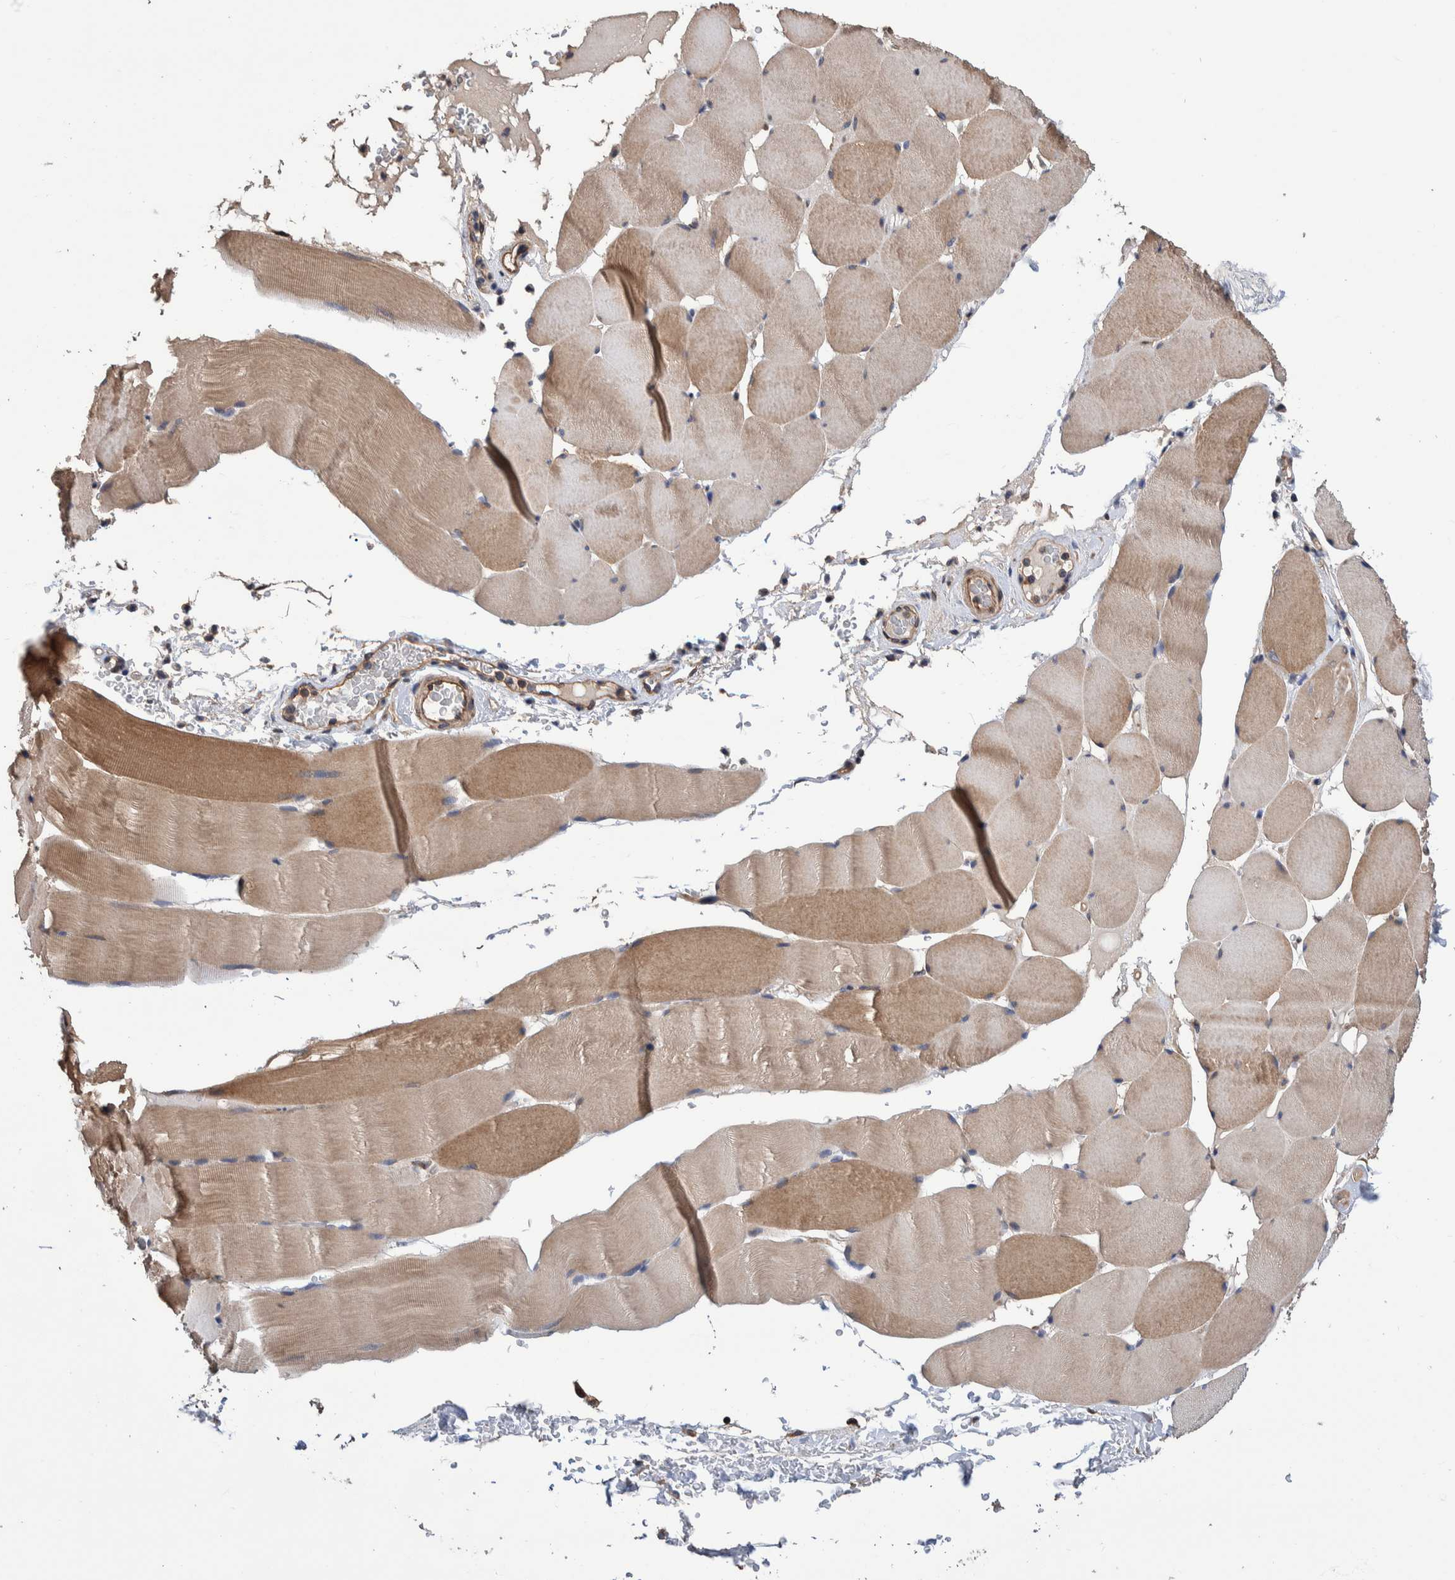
{"staining": {"intensity": "moderate", "quantity": ">75%", "location": "cytoplasmic/membranous"}, "tissue": "skeletal muscle", "cell_type": "Myocytes", "image_type": "normal", "snomed": [{"axis": "morphology", "description": "Normal tissue, NOS"}, {"axis": "topography", "description": "Skeletal muscle"}], "caption": "Unremarkable skeletal muscle shows moderate cytoplasmic/membranous expression in approximately >75% of myocytes.", "gene": "SLC45A4", "patient": {"sex": "male", "age": 62}}